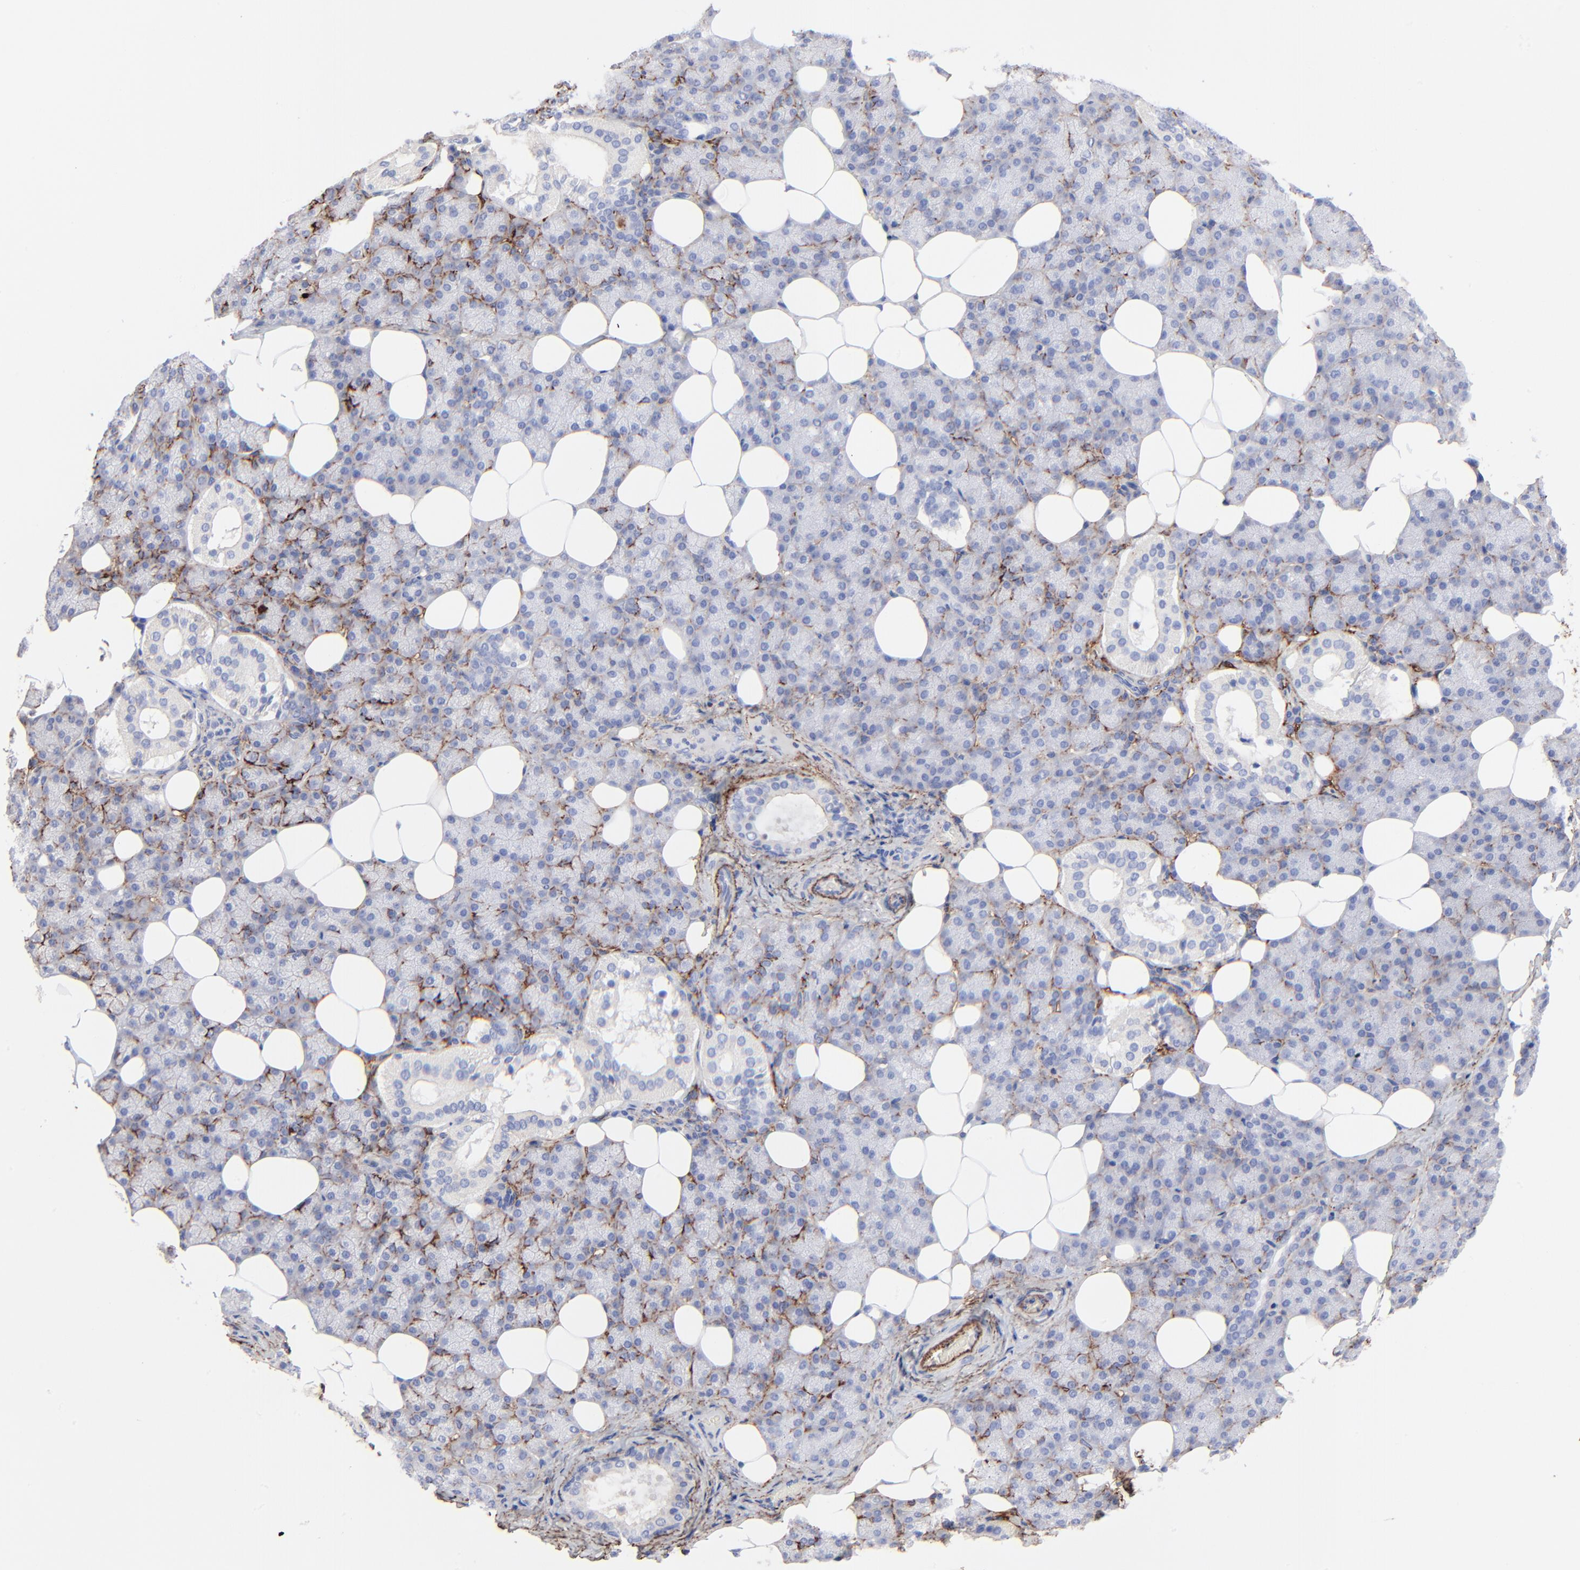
{"staining": {"intensity": "negative", "quantity": "none", "location": "none"}, "tissue": "salivary gland", "cell_type": "Glandular cells", "image_type": "normal", "snomed": [{"axis": "morphology", "description": "Normal tissue, NOS"}, {"axis": "topography", "description": "Lymph node"}, {"axis": "topography", "description": "Salivary gland"}], "caption": "This is an immunohistochemistry (IHC) image of normal human salivary gland. There is no staining in glandular cells.", "gene": "FBLN2", "patient": {"sex": "male", "age": 8}}